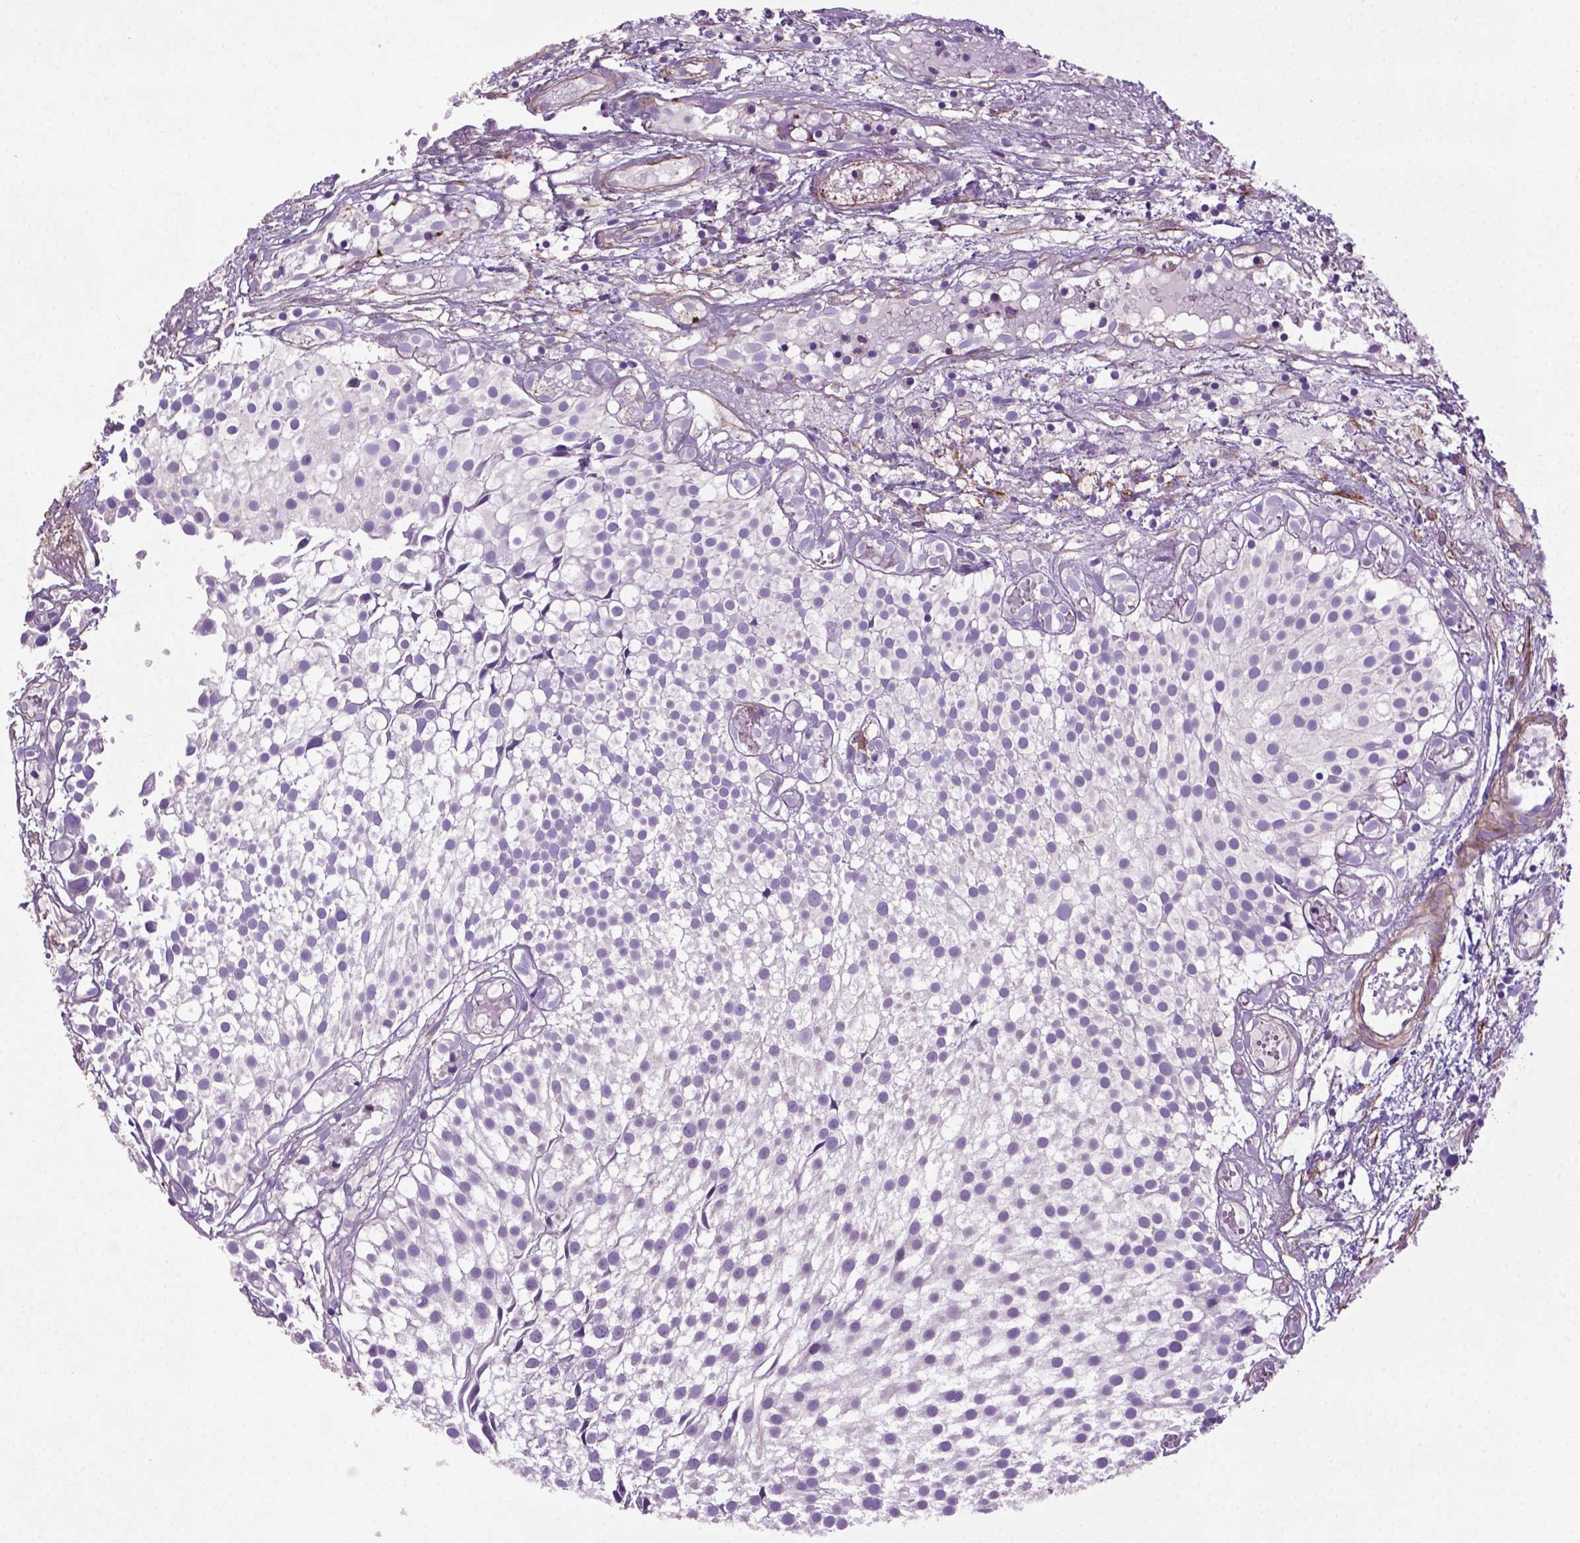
{"staining": {"intensity": "negative", "quantity": "none", "location": "none"}, "tissue": "urothelial cancer", "cell_type": "Tumor cells", "image_type": "cancer", "snomed": [{"axis": "morphology", "description": "Urothelial carcinoma, Low grade"}, {"axis": "topography", "description": "Urinary bladder"}], "caption": "Immunohistochemical staining of human urothelial cancer shows no significant expression in tumor cells.", "gene": "BMP4", "patient": {"sex": "male", "age": 79}}